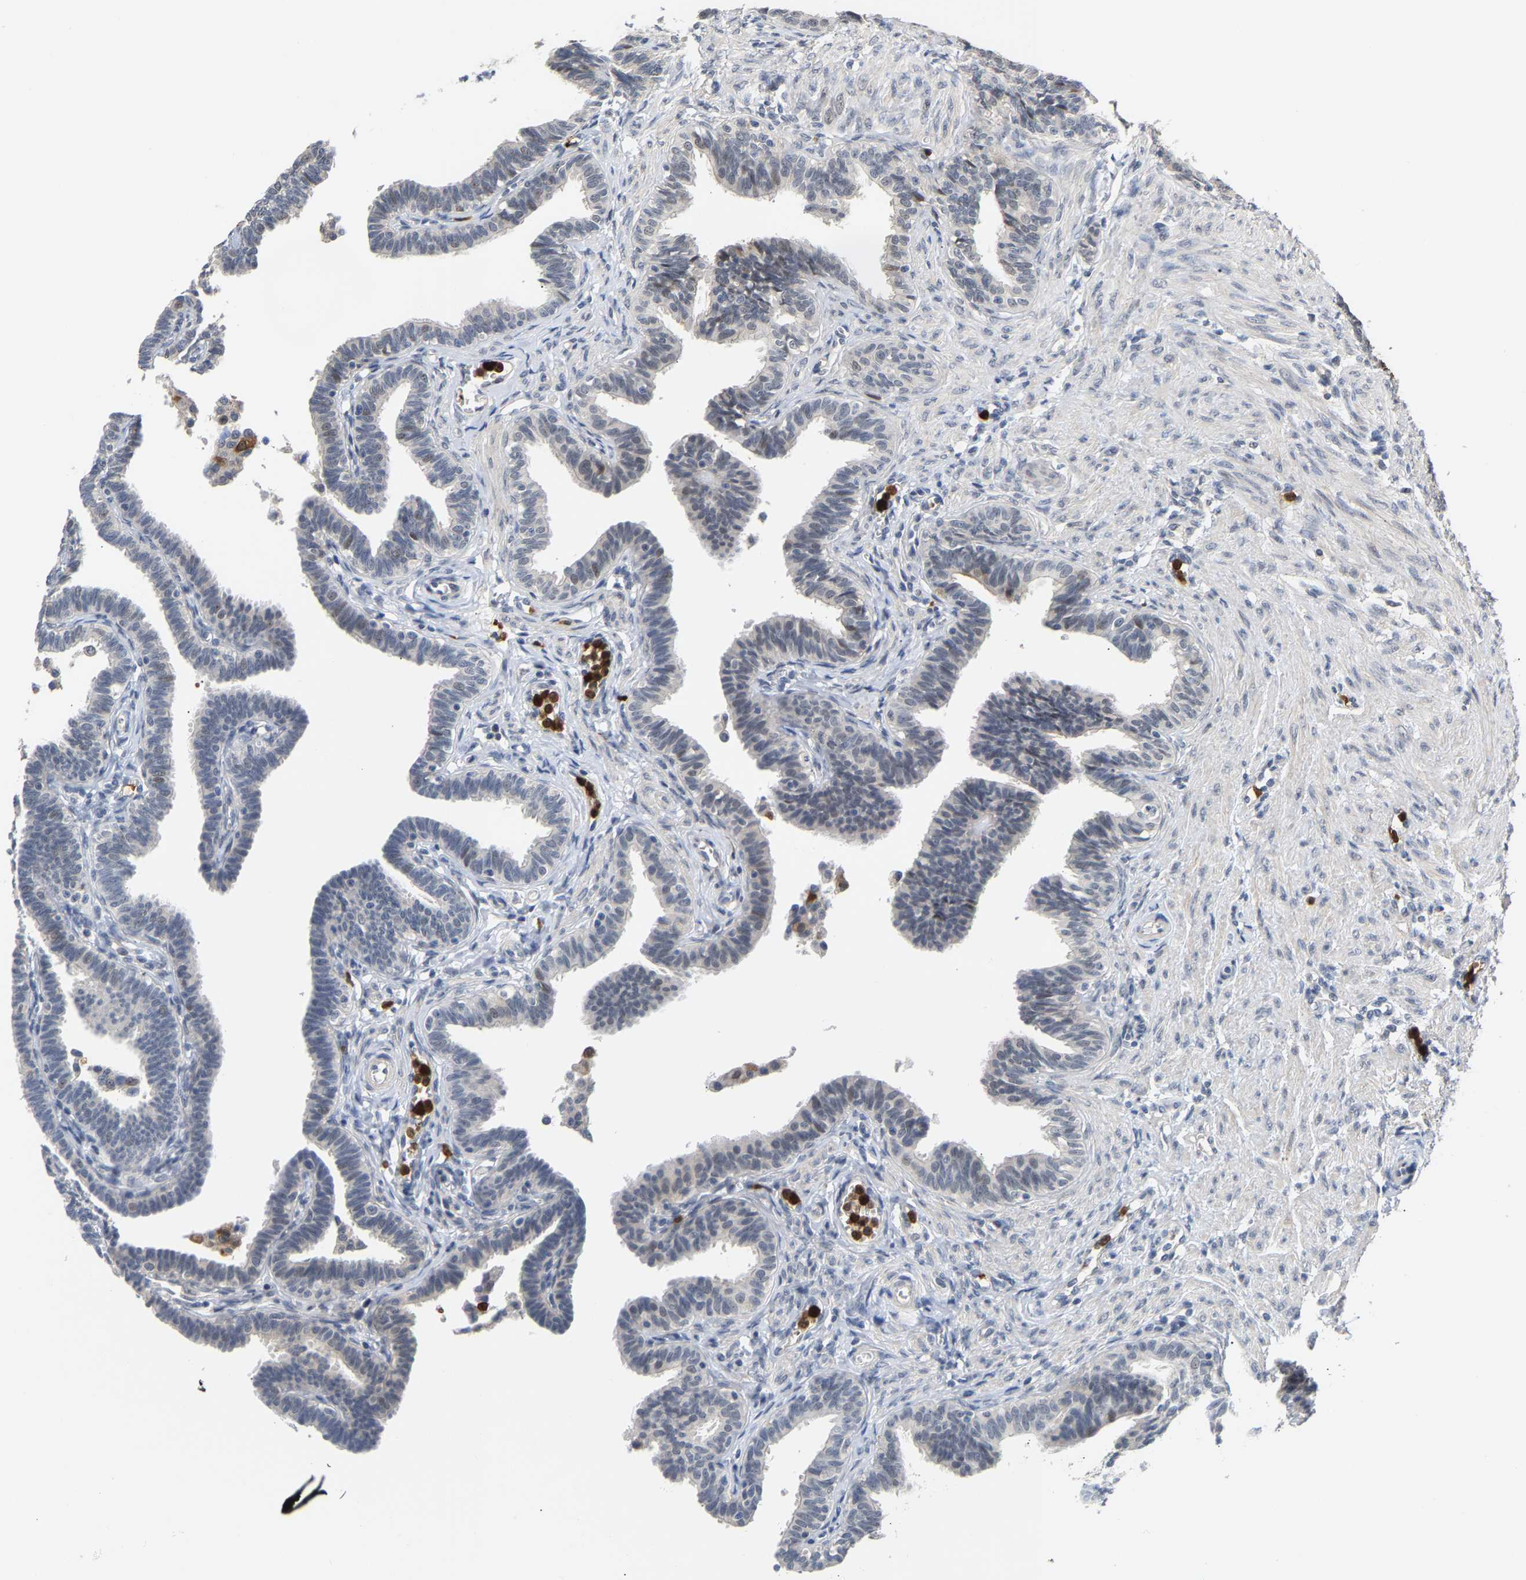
{"staining": {"intensity": "negative", "quantity": "none", "location": "none"}, "tissue": "fallopian tube", "cell_type": "Glandular cells", "image_type": "normal", "snomed": [{"axis": "morphology", "description": "Normal tissue, NOS"}, {"axis": "topography", "description": "Fallopian tube"}, {"axis": "topography", "description": "Ovary"}], "caption": "Benign fallopian tube was stained to show a protein in brown. There is no significant positivity in glandular cells.", "gene": "TDRD7", "patient": {"sex": "female", "age": 23}}